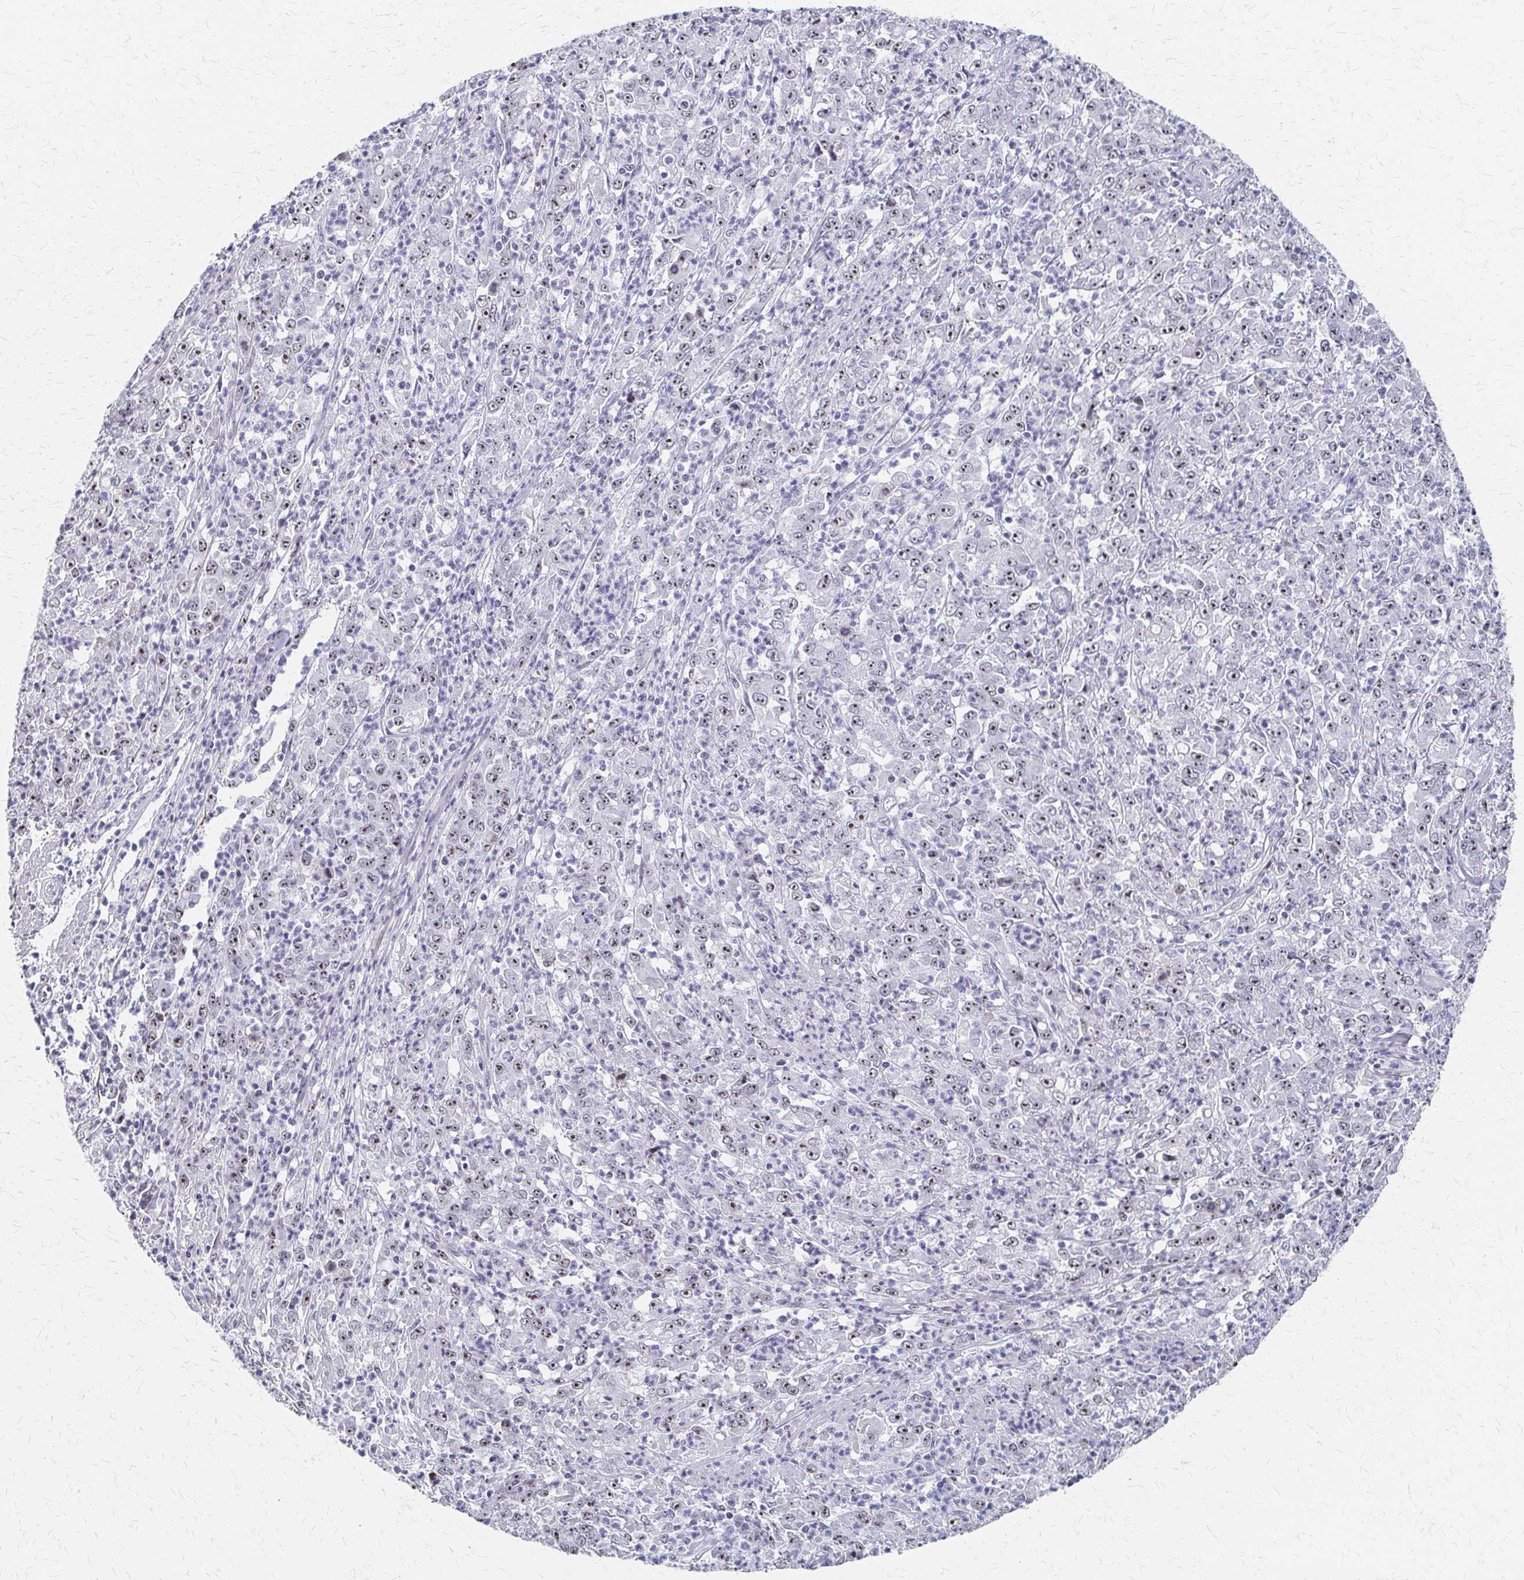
{"staining": {"intensity": "weak", "quantity": "25%-75%", "location": "nuclear"}, "tissue": "stomach cancer", "cell_type": "Tumor cells", "image_type": "cancer", "snomed": [{"axis": "morphology", "description": "Adenocarcinoma, NOS"}, {"axis": "topography", "description": "Stomach, lower"}], "caption": "Adenocarcinoma (stomach) stained with immunohistochemistry (IHC) reveals weak nuclear staining in about 25%-75% of tumor cells.", "gene": "PES1", "patient": {"sex": "female", "age": 71}}